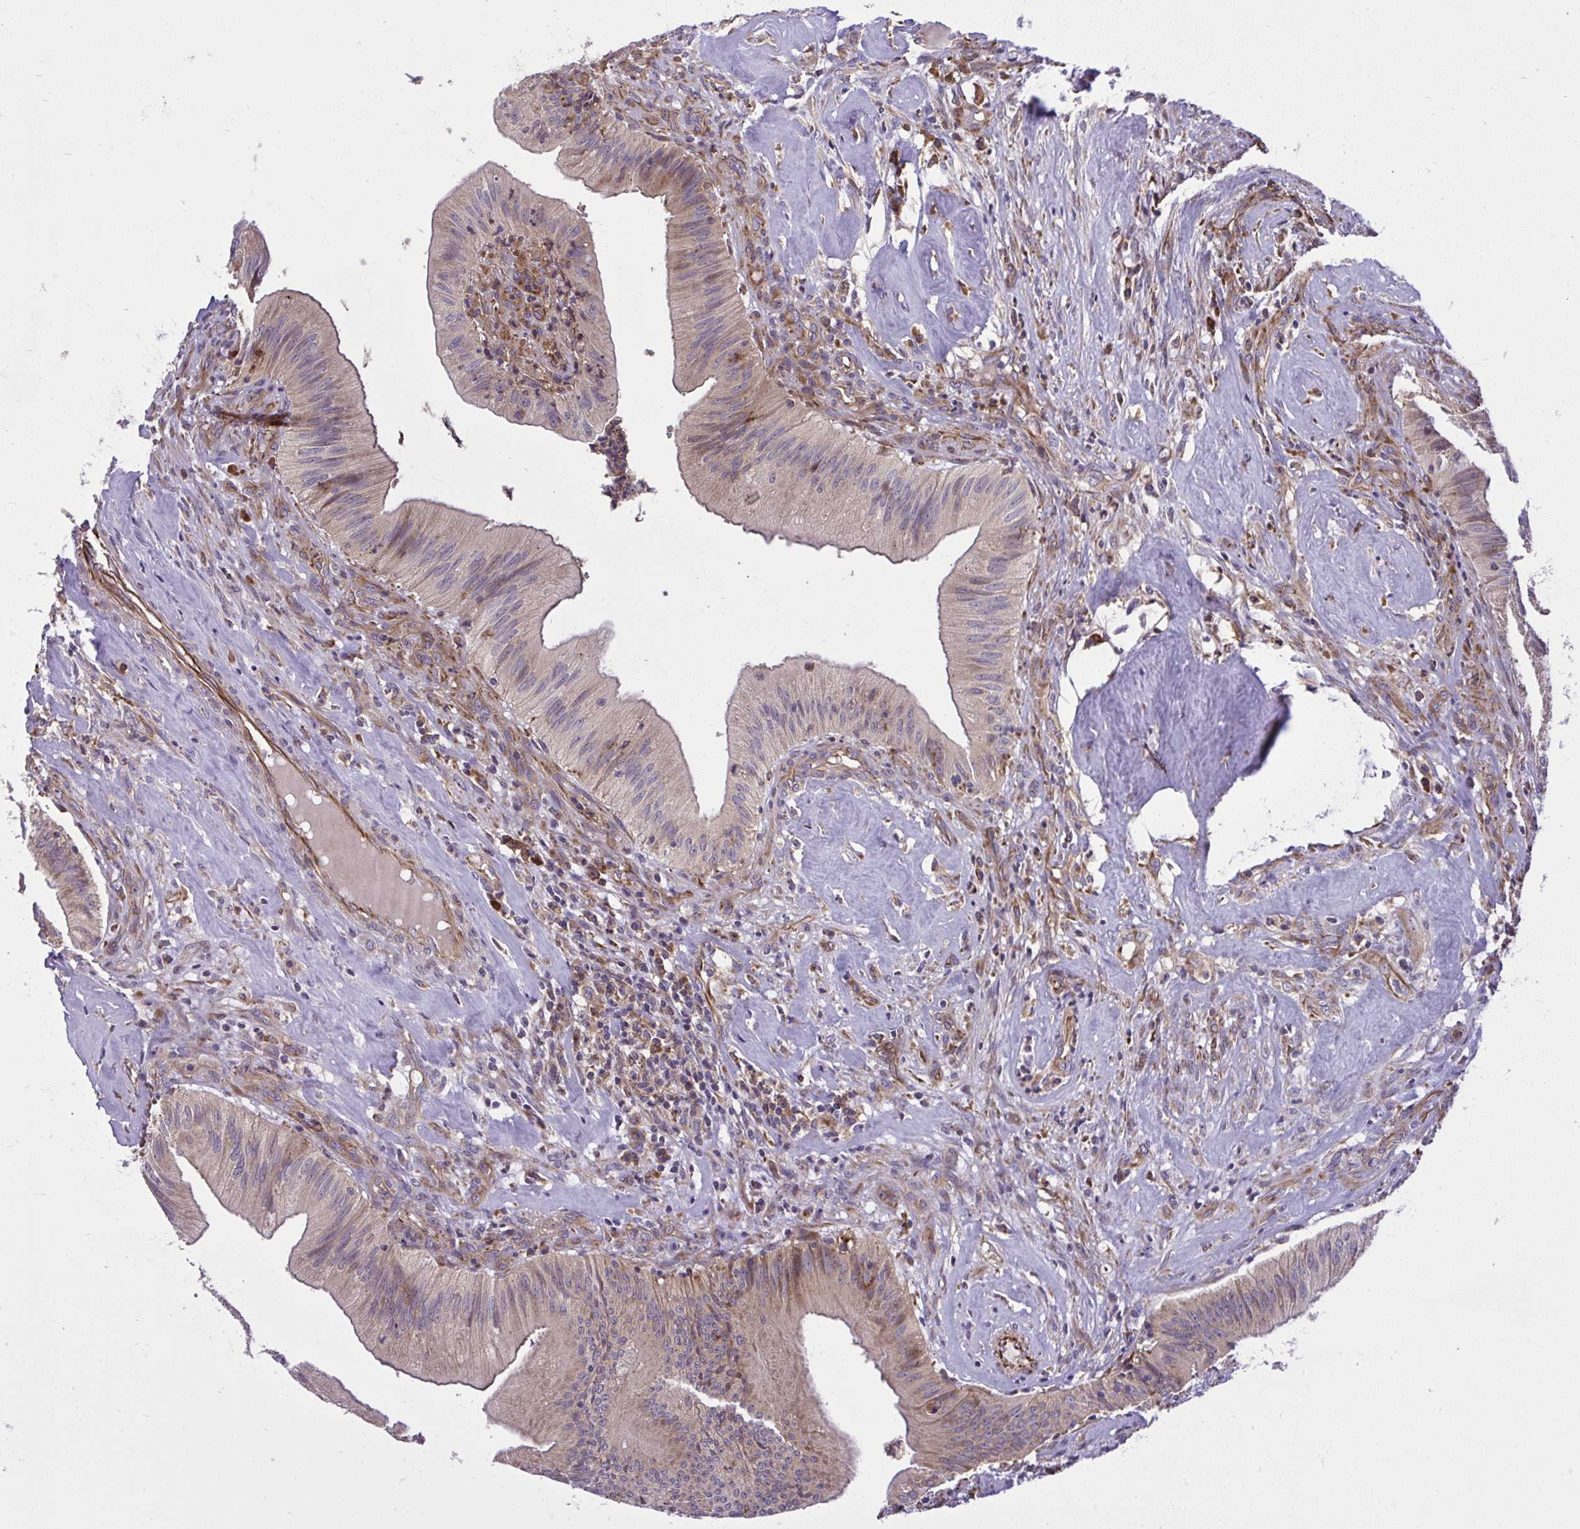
{"staining": {"intensity": "weak", "quantity": "25%-75%", "location": "cytoplasmic/membranous"}, "tissue": "head and neck cancer", "cell_type": "Tumor cells", "image_type": "cancer", "snomed": [{"axis": "morphology", "description": "Adenocarcinoma, NOS"}, {"axis": "topography", "description": "Head-Neck"}], "caption": "Weak cytoplasmic/membranous staining for a protein is seen in approximately 25%-75% of tumor cells of adenocarcinoma (head and neck) using immunohistochemistry (IHC).", "gene": "PAIP2", "patient": {"sex": "male", "age": 44}}